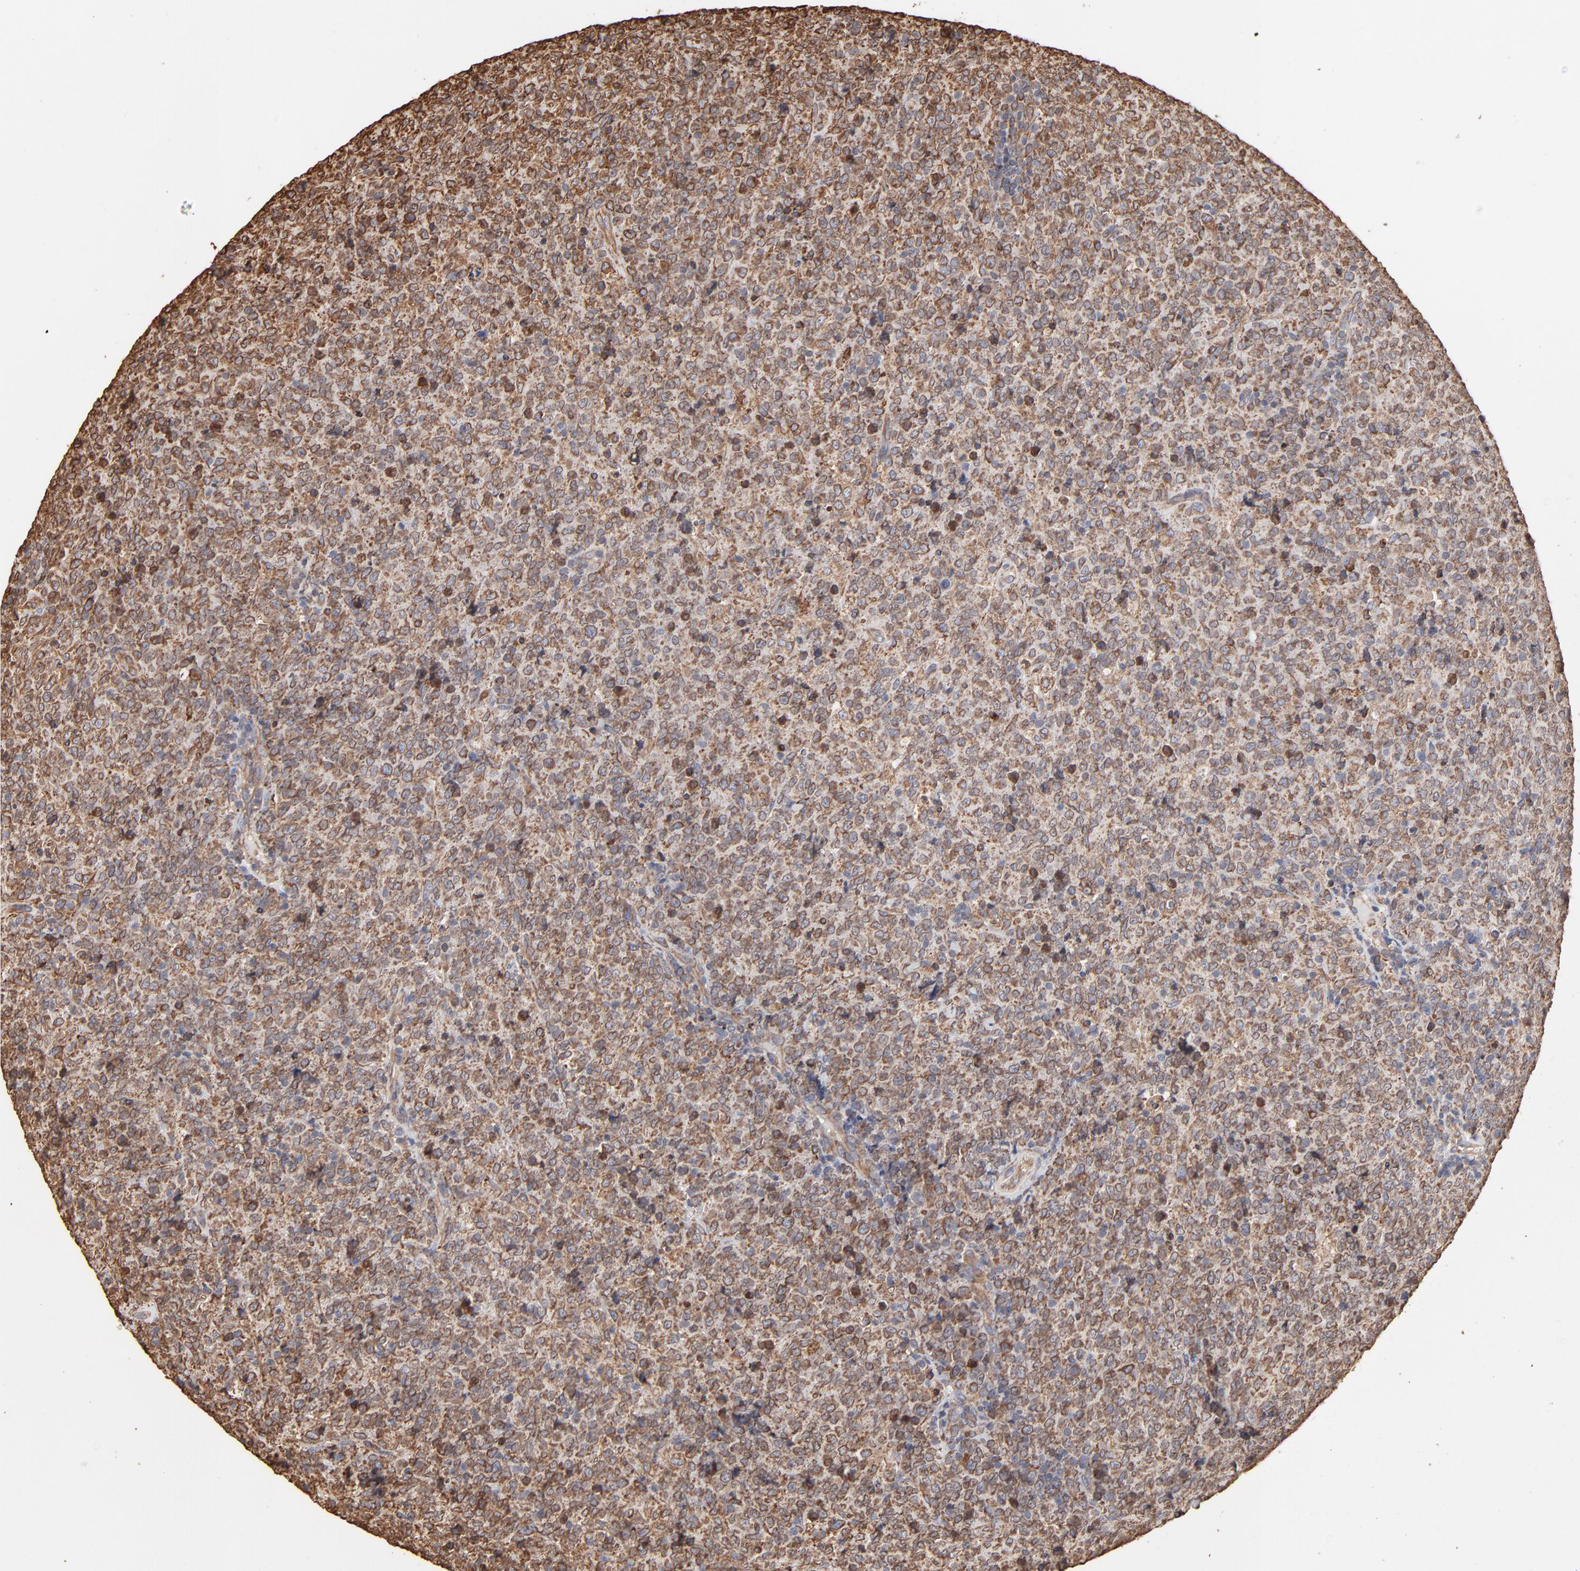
{"staining": {"intensity": "moderate", "quantity": ">75%", "location": "cytoplasmic/membranous"}, "tissue": "lymphoma", "cell_type": "Tumor cells", "image_type": "cancer", "snomed": [{"axis": "morphology", "description": "Malignant lymphoma, non-Hodgkin's type, High grade"}, {"axis": "topography", "description": "Tonsil"}], "caption": "DAB (3,3'-diaminobenzidine) immunohistochemical staining of human malignant lymphoma, non-Hodgkin's type (high-grade) demonstrates moderate cytoplasmic/membranous protein expression in approximately >75% of tumor cells.", "gene": "PDIA3", "patient": {"sex": "female", "age": 36}}